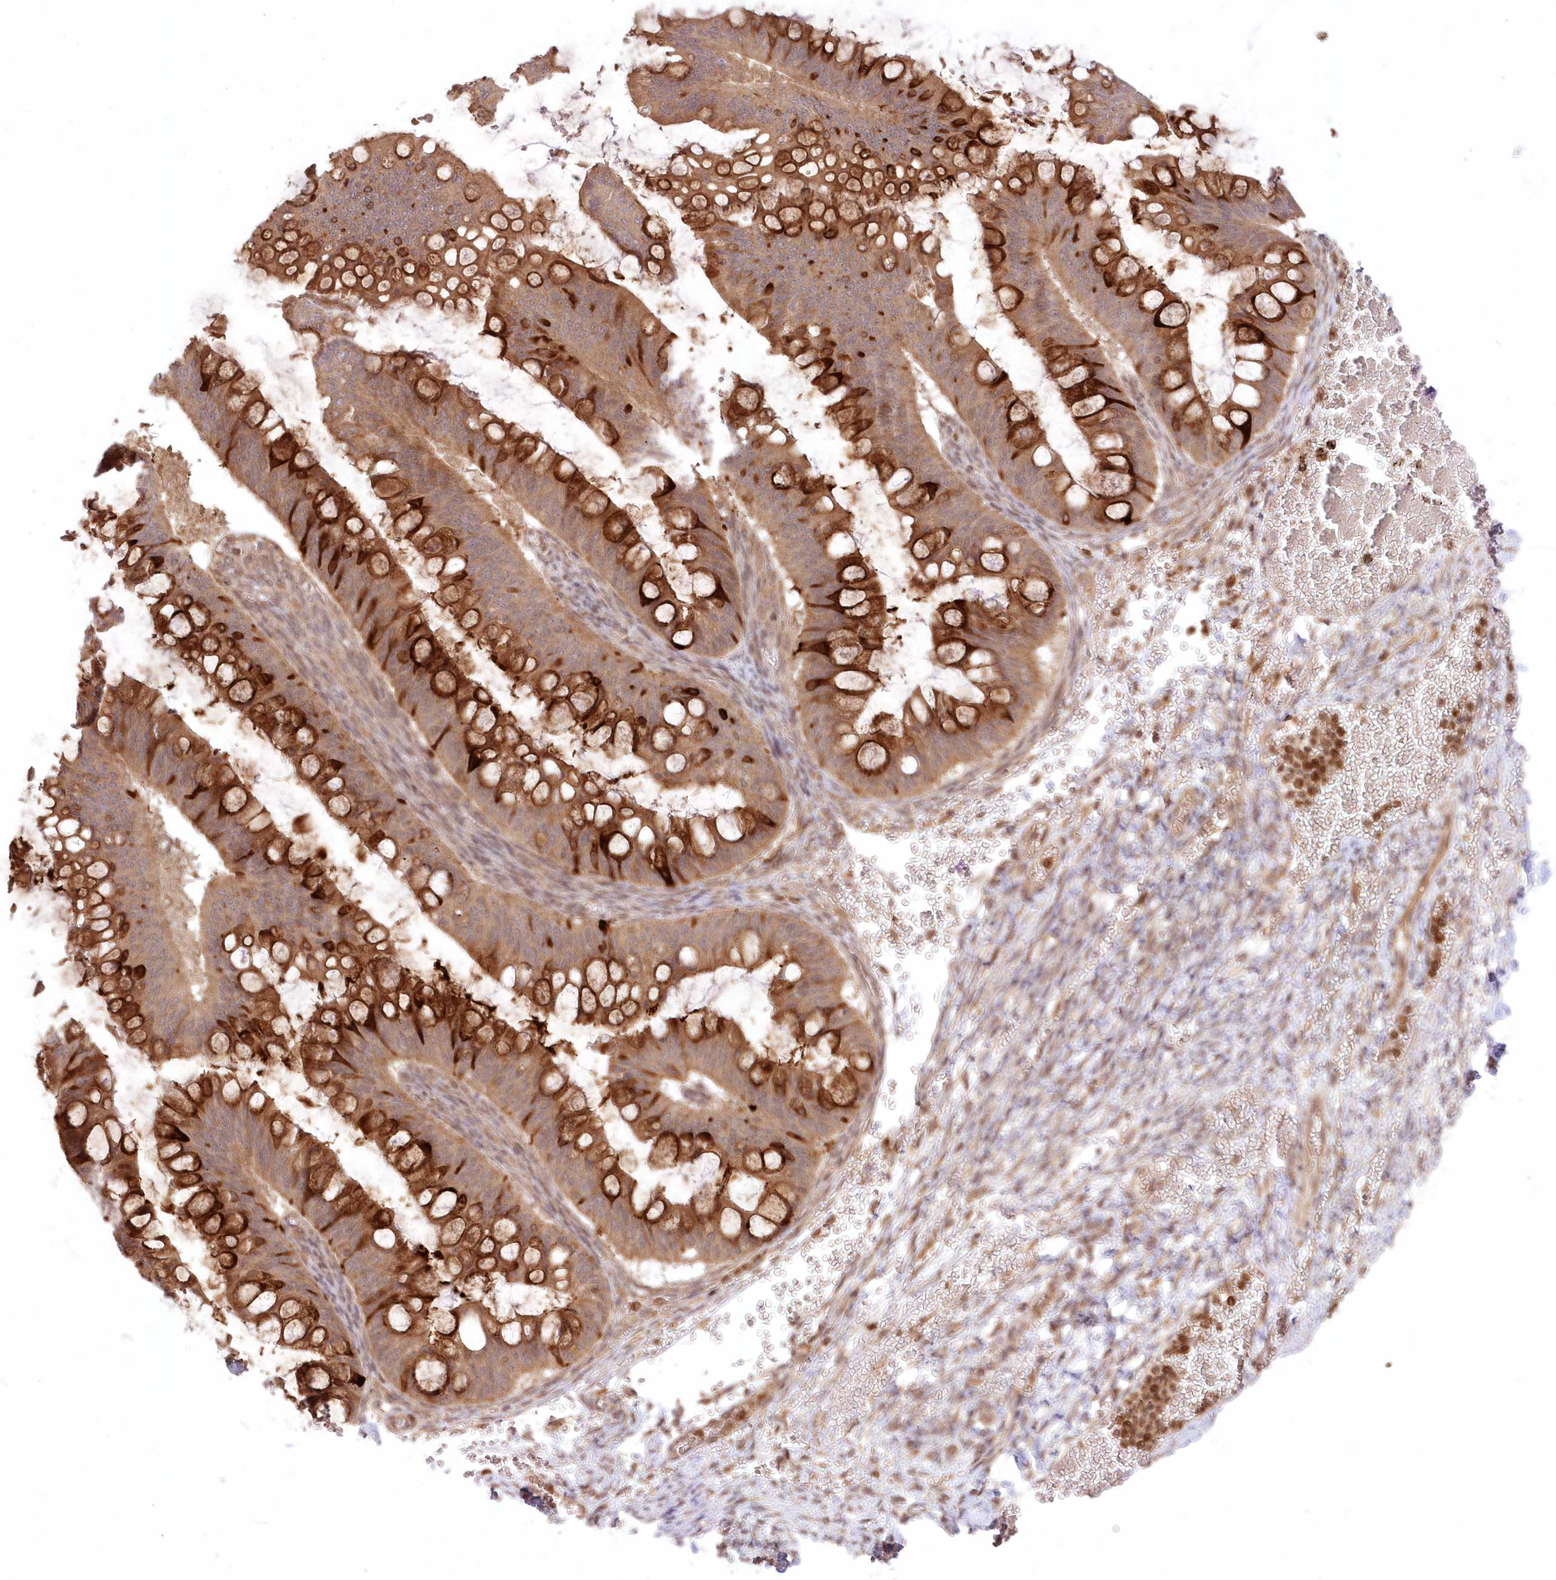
{"staining": {"intensity": "strong", "quantity": "25%-75%", "location": "cytoplasmic/membranous"}, "tissue": "ovarian cancer", "cell_type": "Tumor cells", "image_type": "cancer", "snomed": [{"axis": "morphology", "description": "Cystadenocarcinoma, mucinous, NOS"}, {"axis": "topography", "description": "Ovary"}], "caption": "A photomicrograph showing strong cytoplasmic/membranous staining in about 25%-75% of tumor cells in ovarian mucinous cystadenocarcinoma, as visualized by brown immunohistochemical staining.", "gene": "MTMR3", "patient": {"sex": "female", "age": 73}}